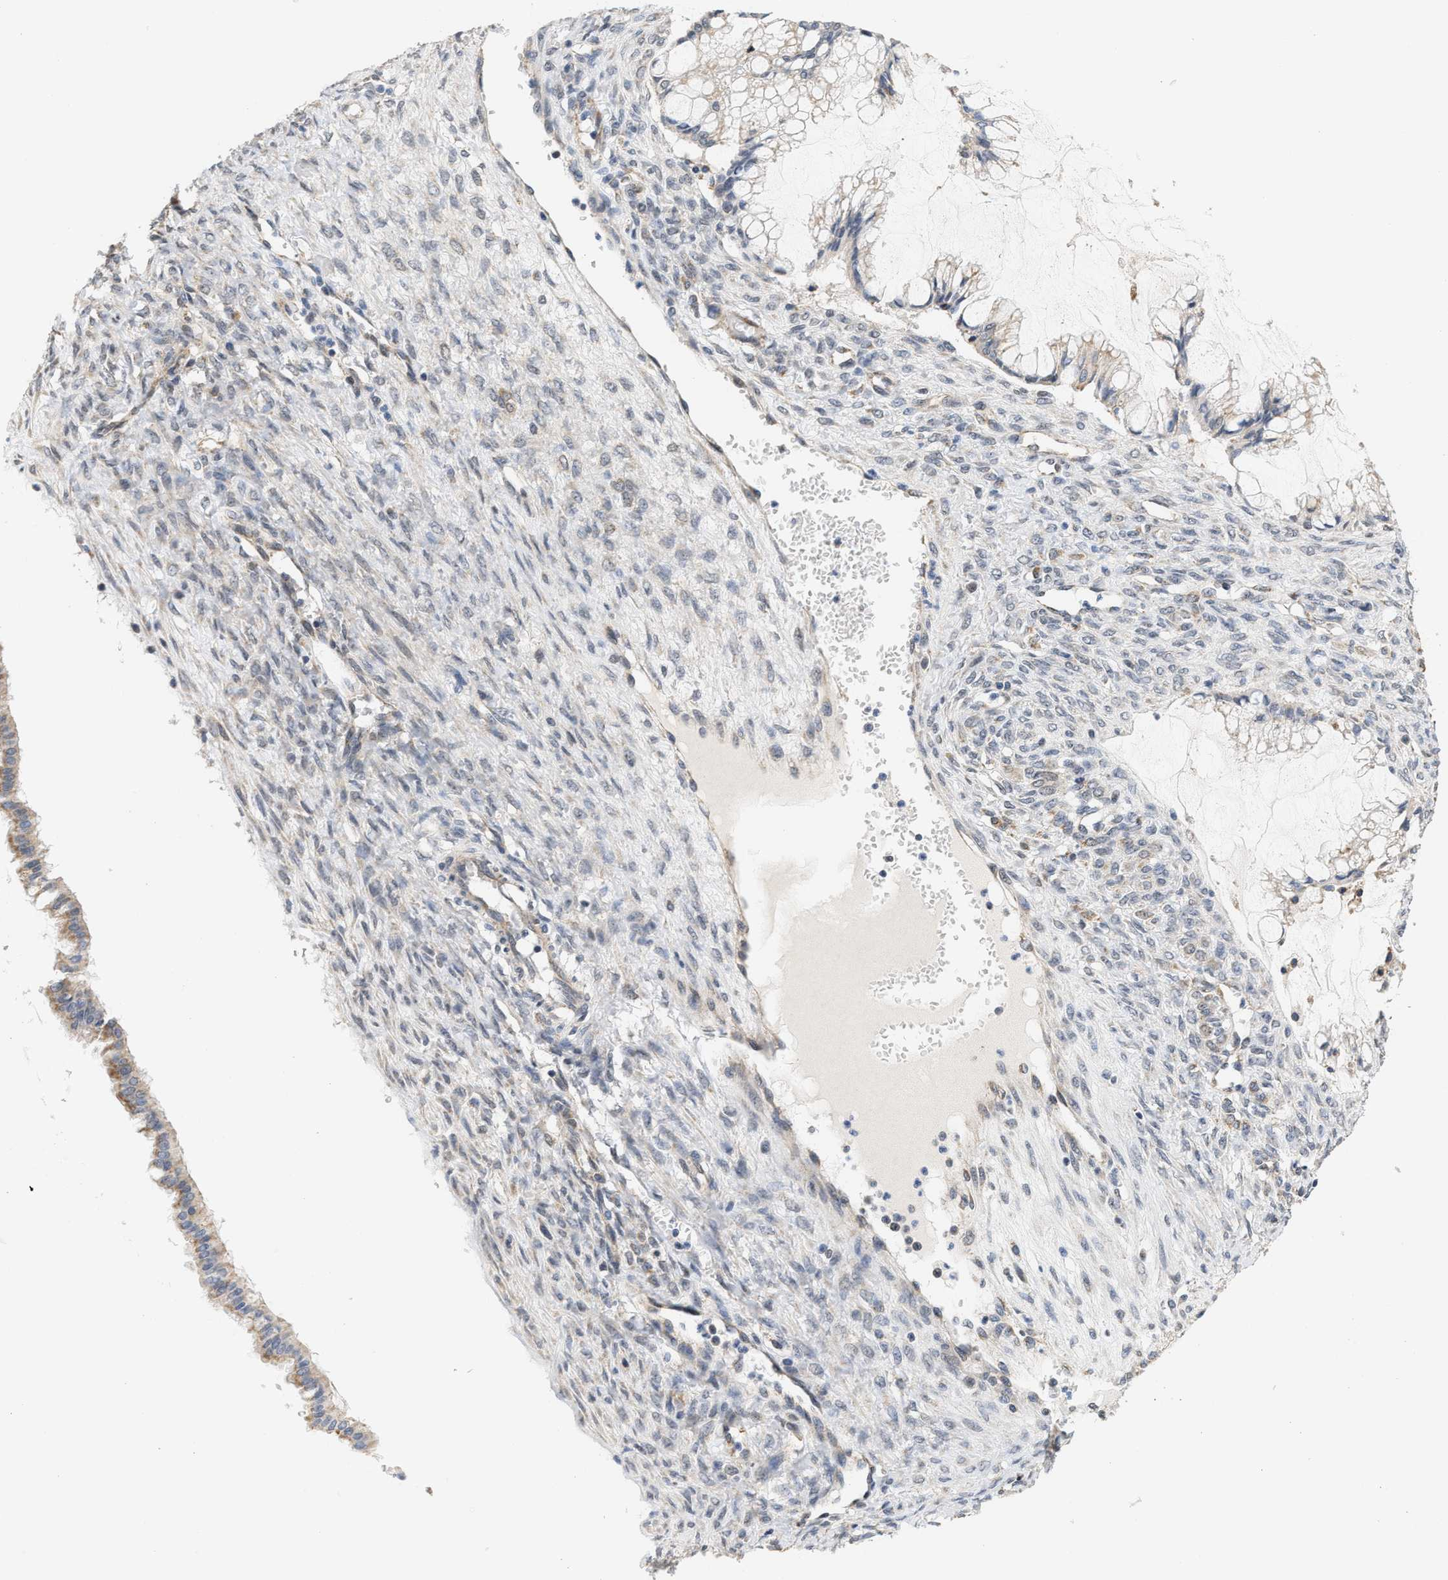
{"staining": {"intensity": "weak", "quantity": "25%-75%", "location": "cytoplasmic/membranous"}, "tissue": "ovarian cancer", "cell_type": "Tumor cells", "image_type": "cancer", "snomed": [{"axis": "morphology", "description": "Cystadenocarcinoma, mucinous, NOS"}, {"axis": "topography", "description": "Ovary"}], "caption": "Brown immunohistochemical staining in ovarian cancer (mucinous cystadenocarcinoma) displays weak cytoplasmic/membranous staining in approximately 25%-75% of tumor cells. (DAB (3,3'-diaminobenzidine) IHC, brown staining for protein, blue staining for nuclei).", "gene": "GIGYF1", "patient": {"sex": "female", "age": 73}}